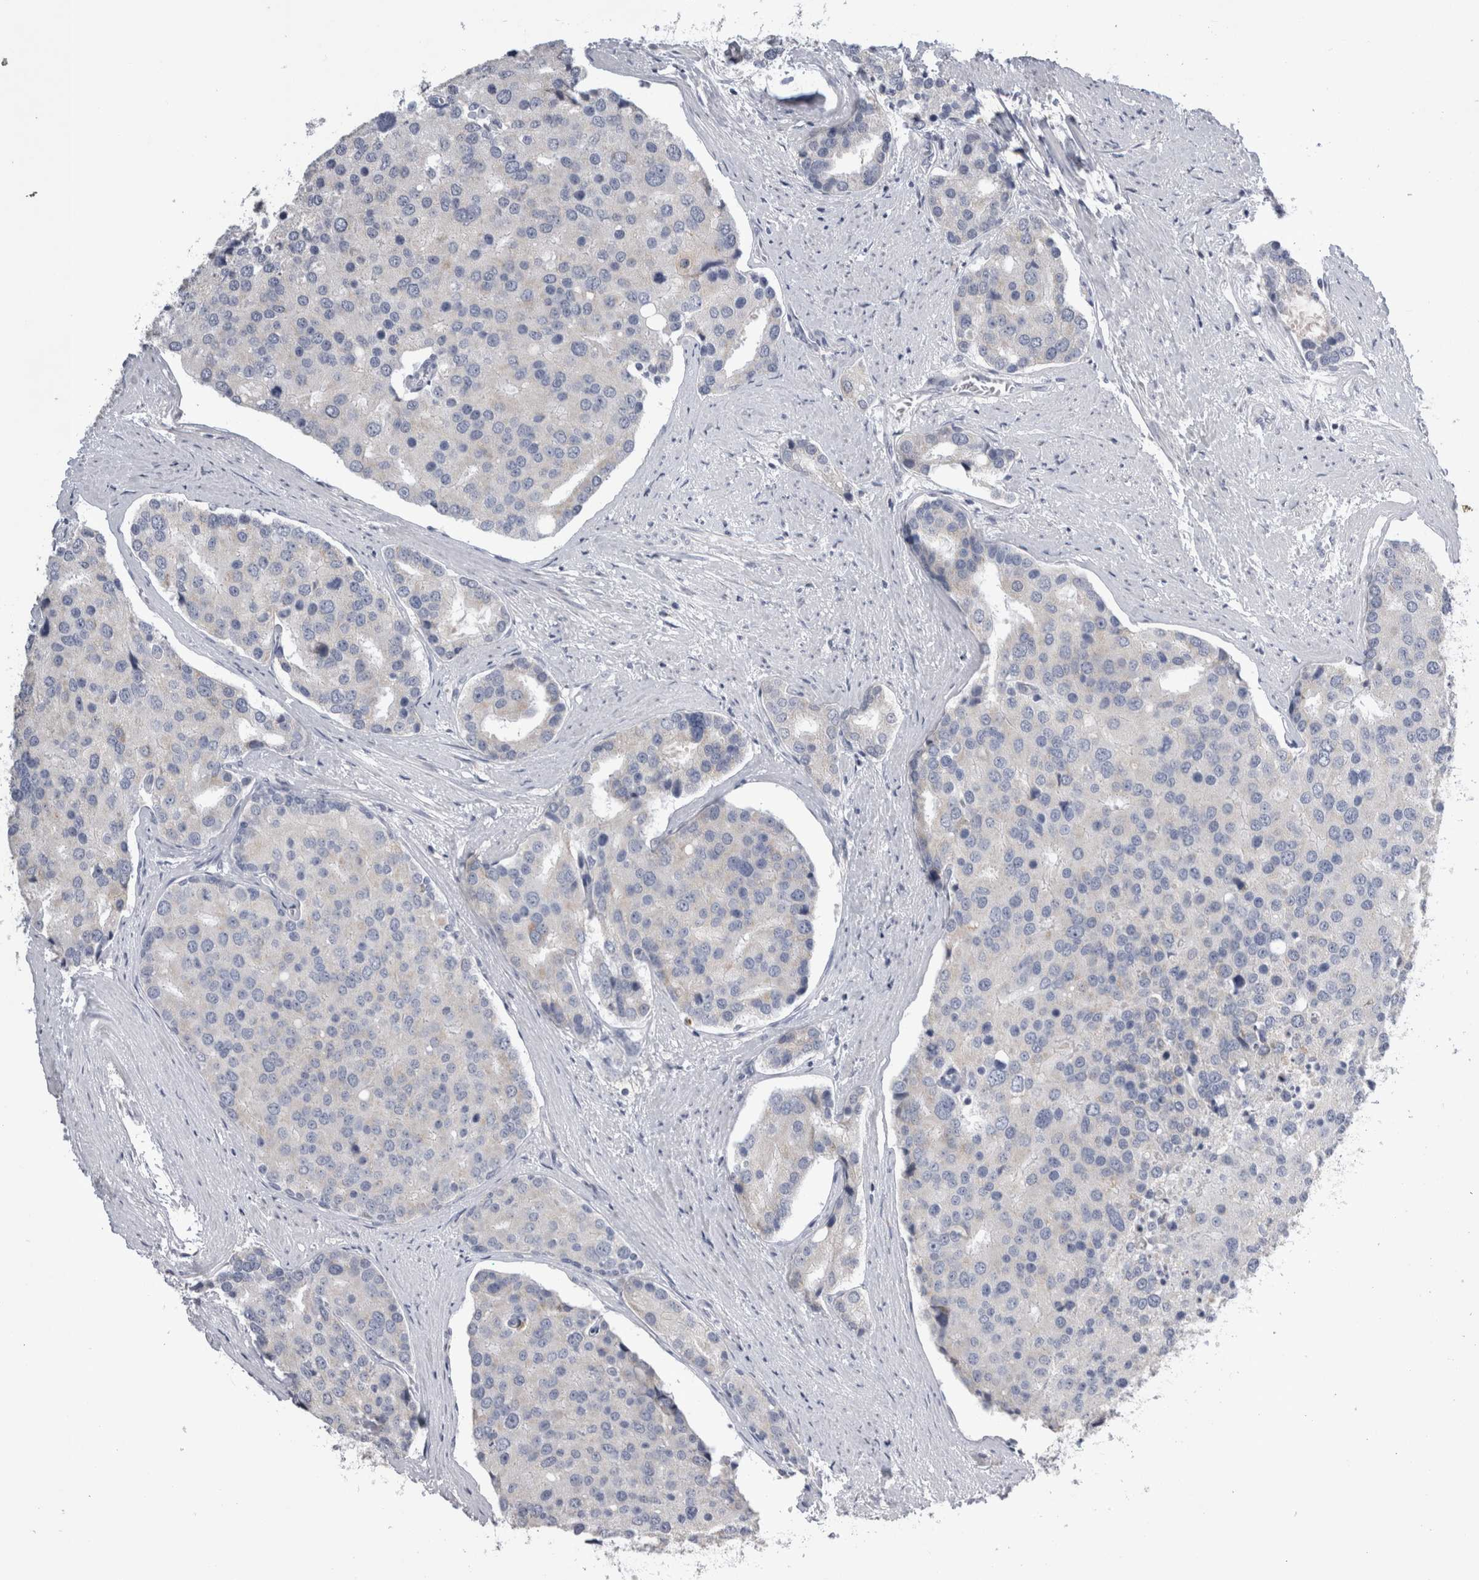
{"staining": {"intensity": "negative", "quantity": "none", "location": "none"}, "tissue": "prostate cancer", "cell_type": "Tumor cells", "image_type": "cancer", "snomed": [{"axis": "morphology", "description": "Adenocarcinoma, High grade"}, {"axis": "topography", "description": "Prostate"}], "caption": "This image is of prostate cancer stained with immunohistochemistry (IHC) to label a protein in brown with the nuclei are counter-stained blue. There is no expression in tumor cells.", "gene": "DHRS4", "patient": {"sex": "male", "age": 50}}